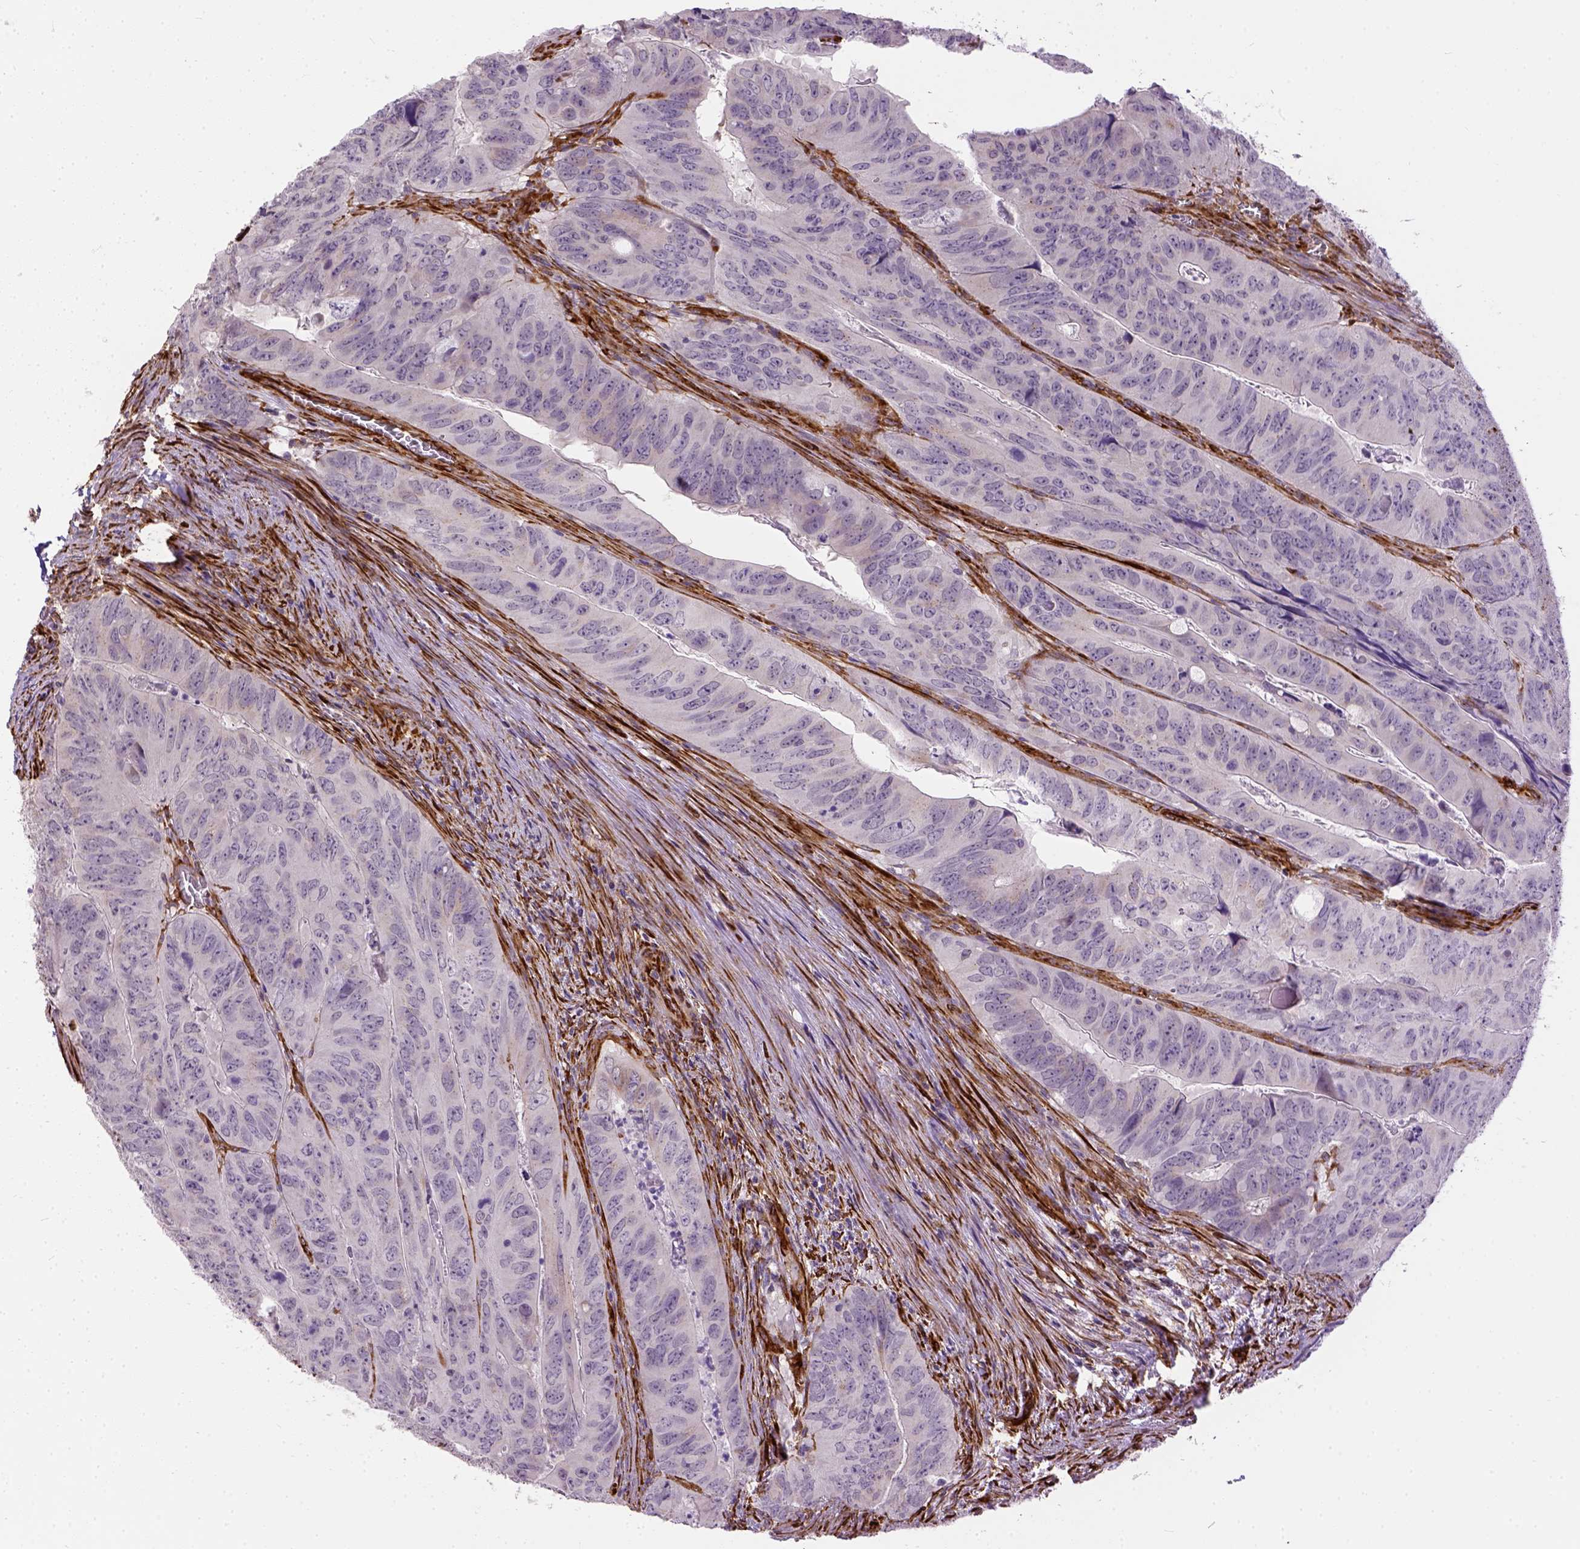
{"staining": {"intensity": "negative", "quantity": "none", "location": "none"}, "tissue": "colorectal cancer", "cell_type": "Tumor cells", "image_type": "cancer", "snomed": [{"axis": "morphology", "description": "Adenocarcinoma, NOS"}, {"axis": "topography", "description": "Colon"}], "caption": "Protein analysis of colorectal cancer displays no significant expression in tumor cells.", "gene": "KAZN", "patient": {"sex": "male", "age": 79}}